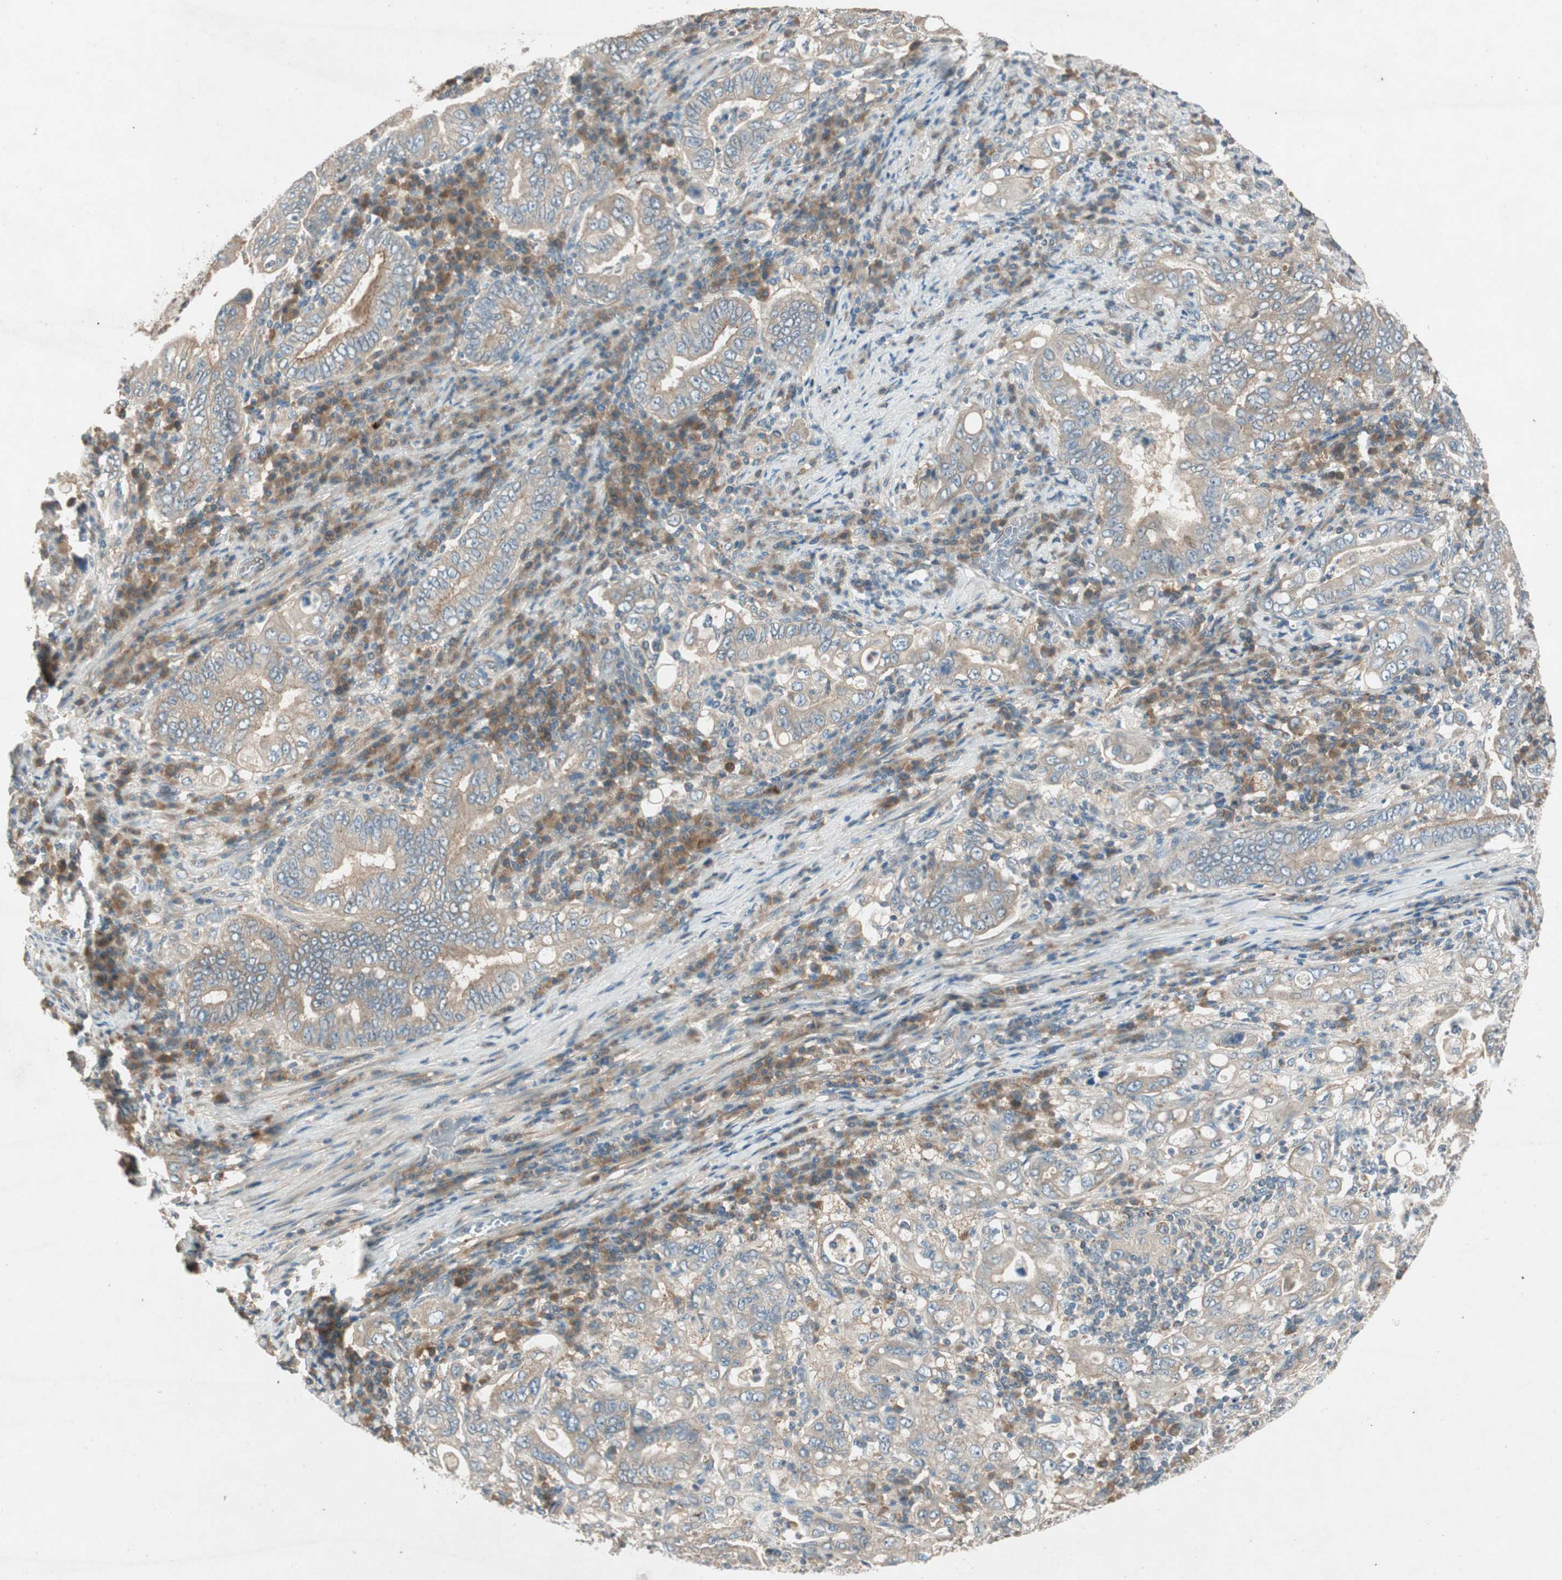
{"staining": {"intensity": "weak", "quantity": ">75%", "location": "cytoplasmic/membranous"}, "tissue": "stomach cancer", "cell_type": "Tumor cells", "image_type": "cancer", "snomed": [{"axis": "morphology", "description": "Normal tissue, NOS"}, {"axis": "morphology", "description": "Adenocarcinoma, NOS"}, {"axis": "topography", "description": "Esophagus"}, {"axis": "topography", "description": "Stomach, upper"}, {"axis": "topography", "description": "Peripheral nerve tissue"}], "caption": "Stomach adenocarcinoma tissue displays weak cytoplasmic/membranous positivity in about >75% of tumor cells, visualized by immunohistochemistry.", "gene": "NCLN", "patient": {"sex": "male", "age": 62}}